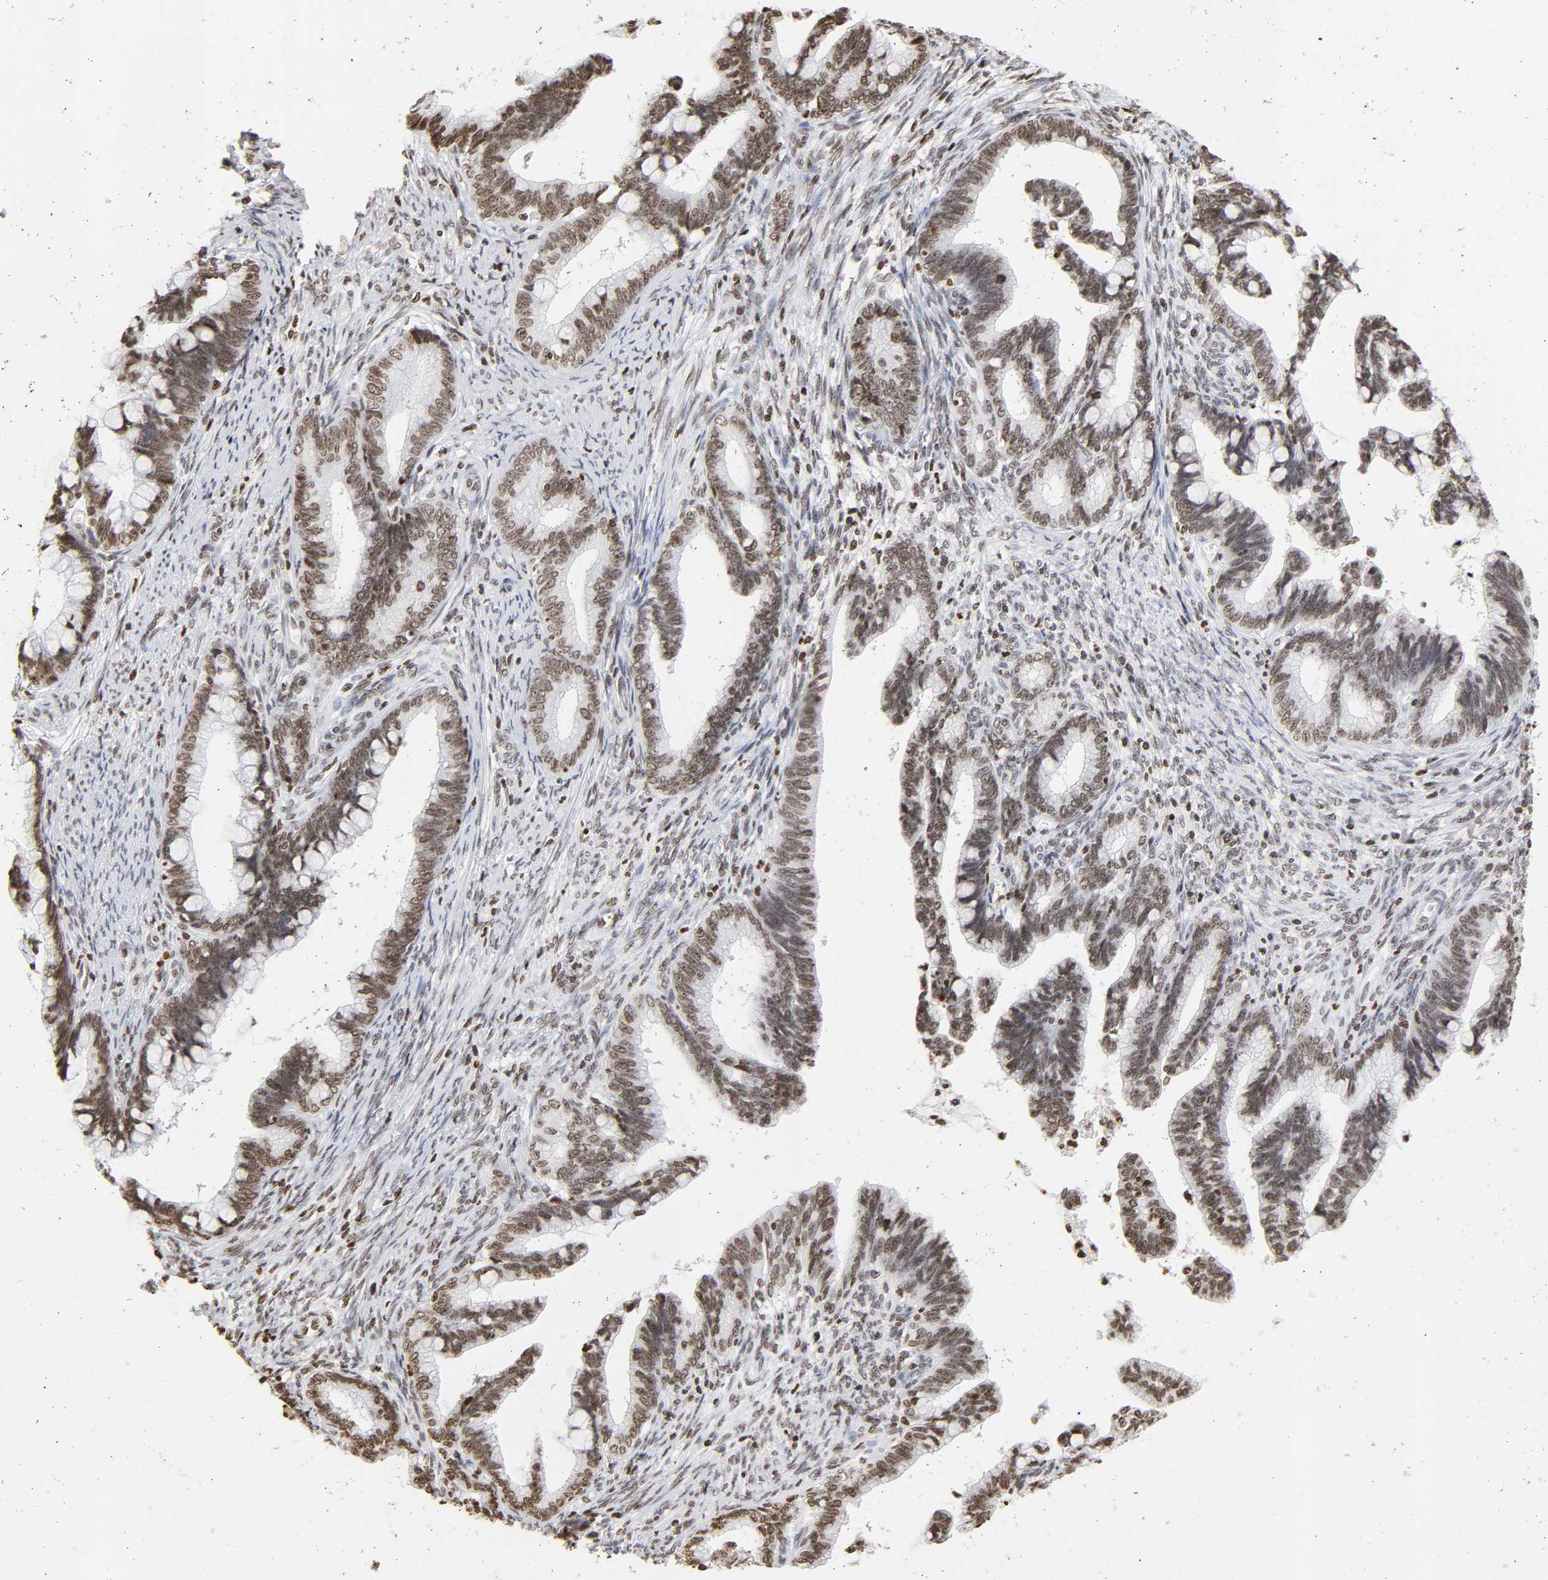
{"staining": {"intensity": "moderate", "quantity": ">75%", "location": "nuclear"}, "tissue": "cervical cancer", "cell_type": "Tumor cells", "image_type": "cancer", "snomed": [{"axis": "morphology", "description": "Adenocarcinoma, NOS"}, {"axis": "topography", "description": "Cervix"}], "caption": "Moderate nuclear staining is appreciated in about >75% of tumor cells in adenocarcinoma (cervical).", "gene": "H2AC12", "patient": {"sex": "female", "age": 36}}